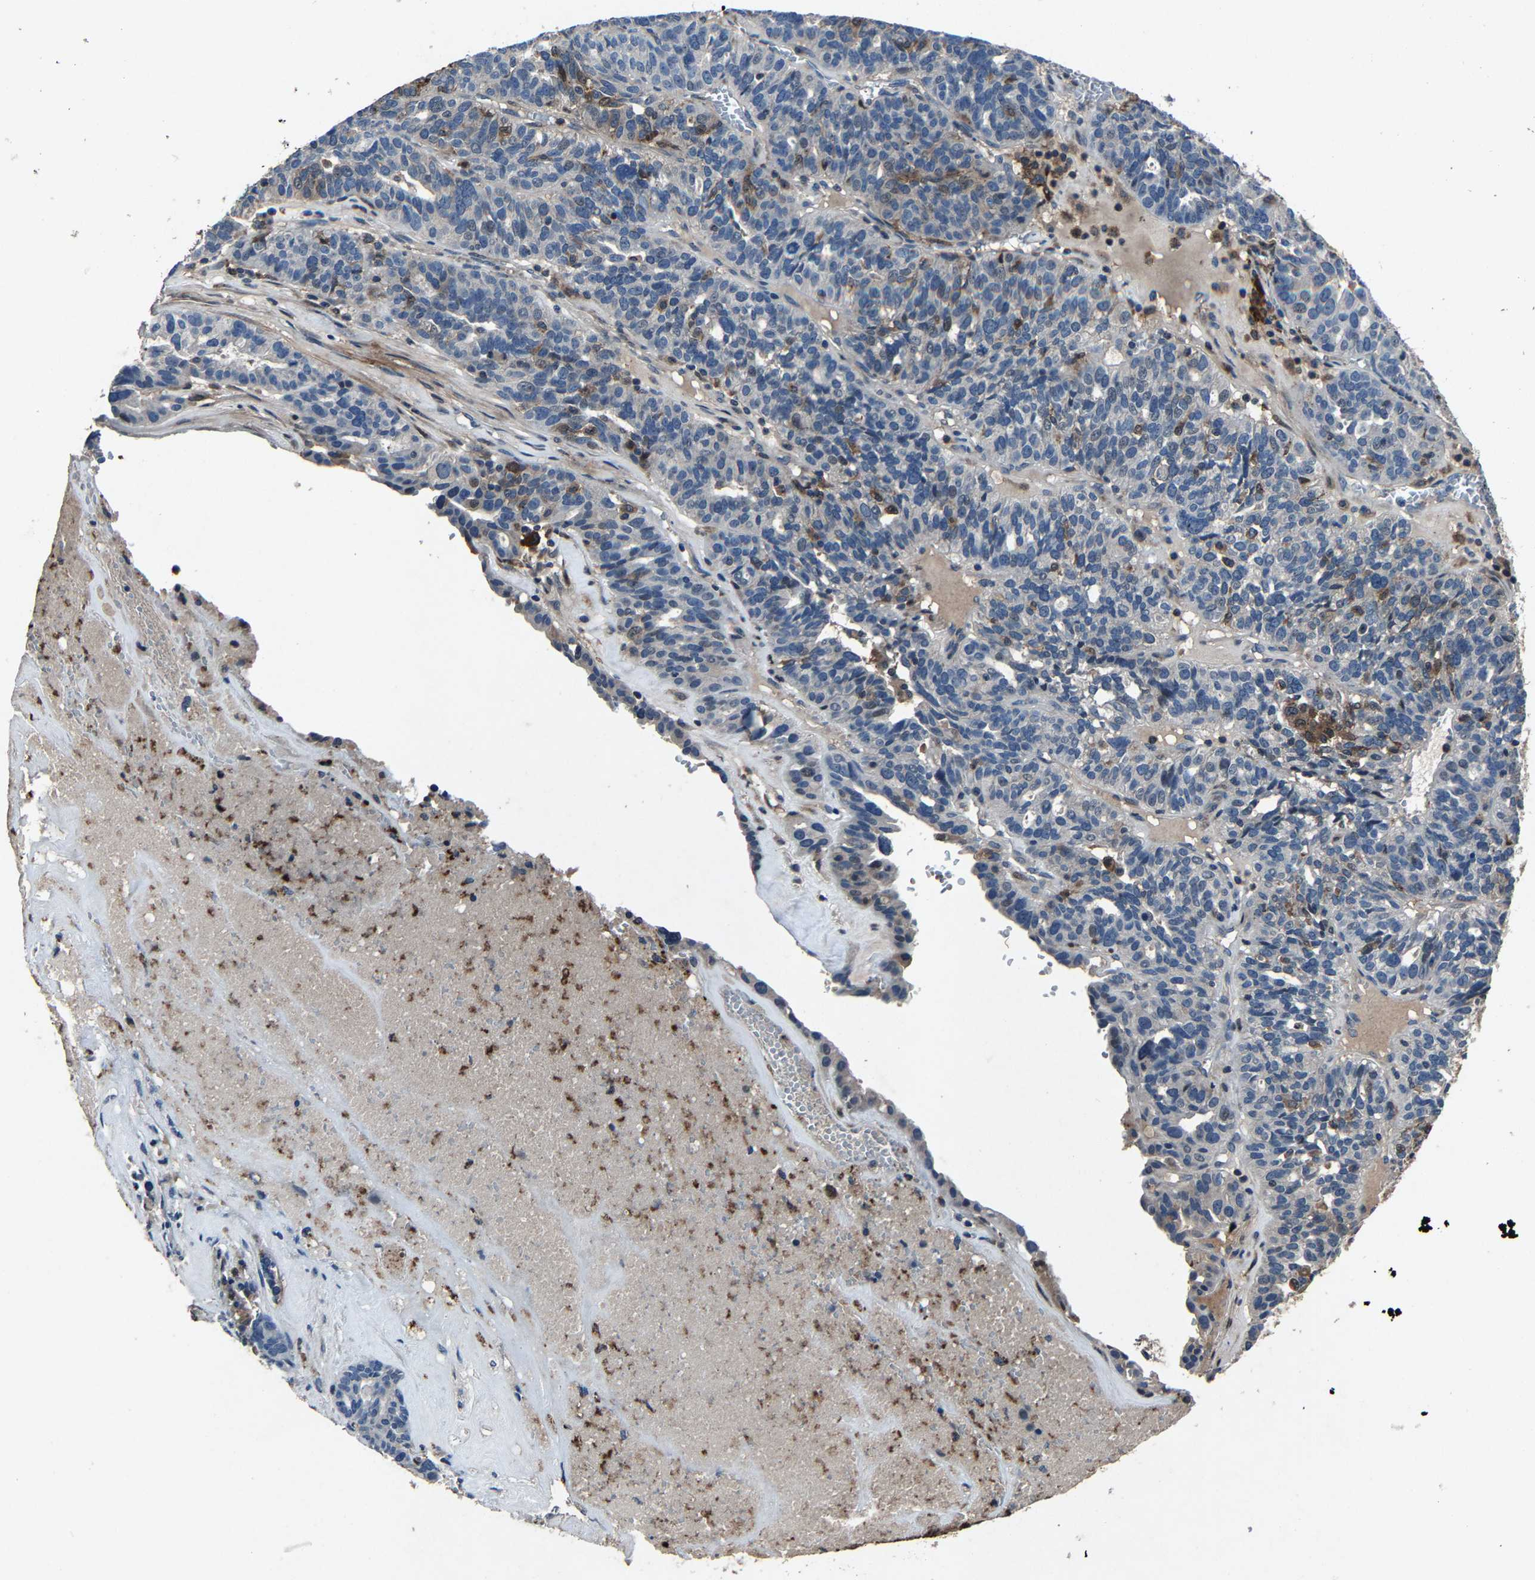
{"staining": {"intensity": "negative", "quantity": "none", "location": "none"}, "tissue": "ovarian cancer", "cell_type": "Tumor cells", "image_type": "cancer", "snomed": [{"axis": "morphology", "description": "Cystadenocarcinoma, serous, NOS"}, {"axis": "topography", "description": "Ovary"}], "caption": "IHC micrograph of neoplastic tissue: human ovarian serous cystadenocarcinoma stained with DAB (3,3'-diaminobenzidine) exhibits no significant protein positivity in tumor cells. (DAB (3,3'-diaminobenzidine) immunohistochemistry (IHC), high magnification).", "gene": "PCNX2", "patient": {"sex": "female", "age": 59}}